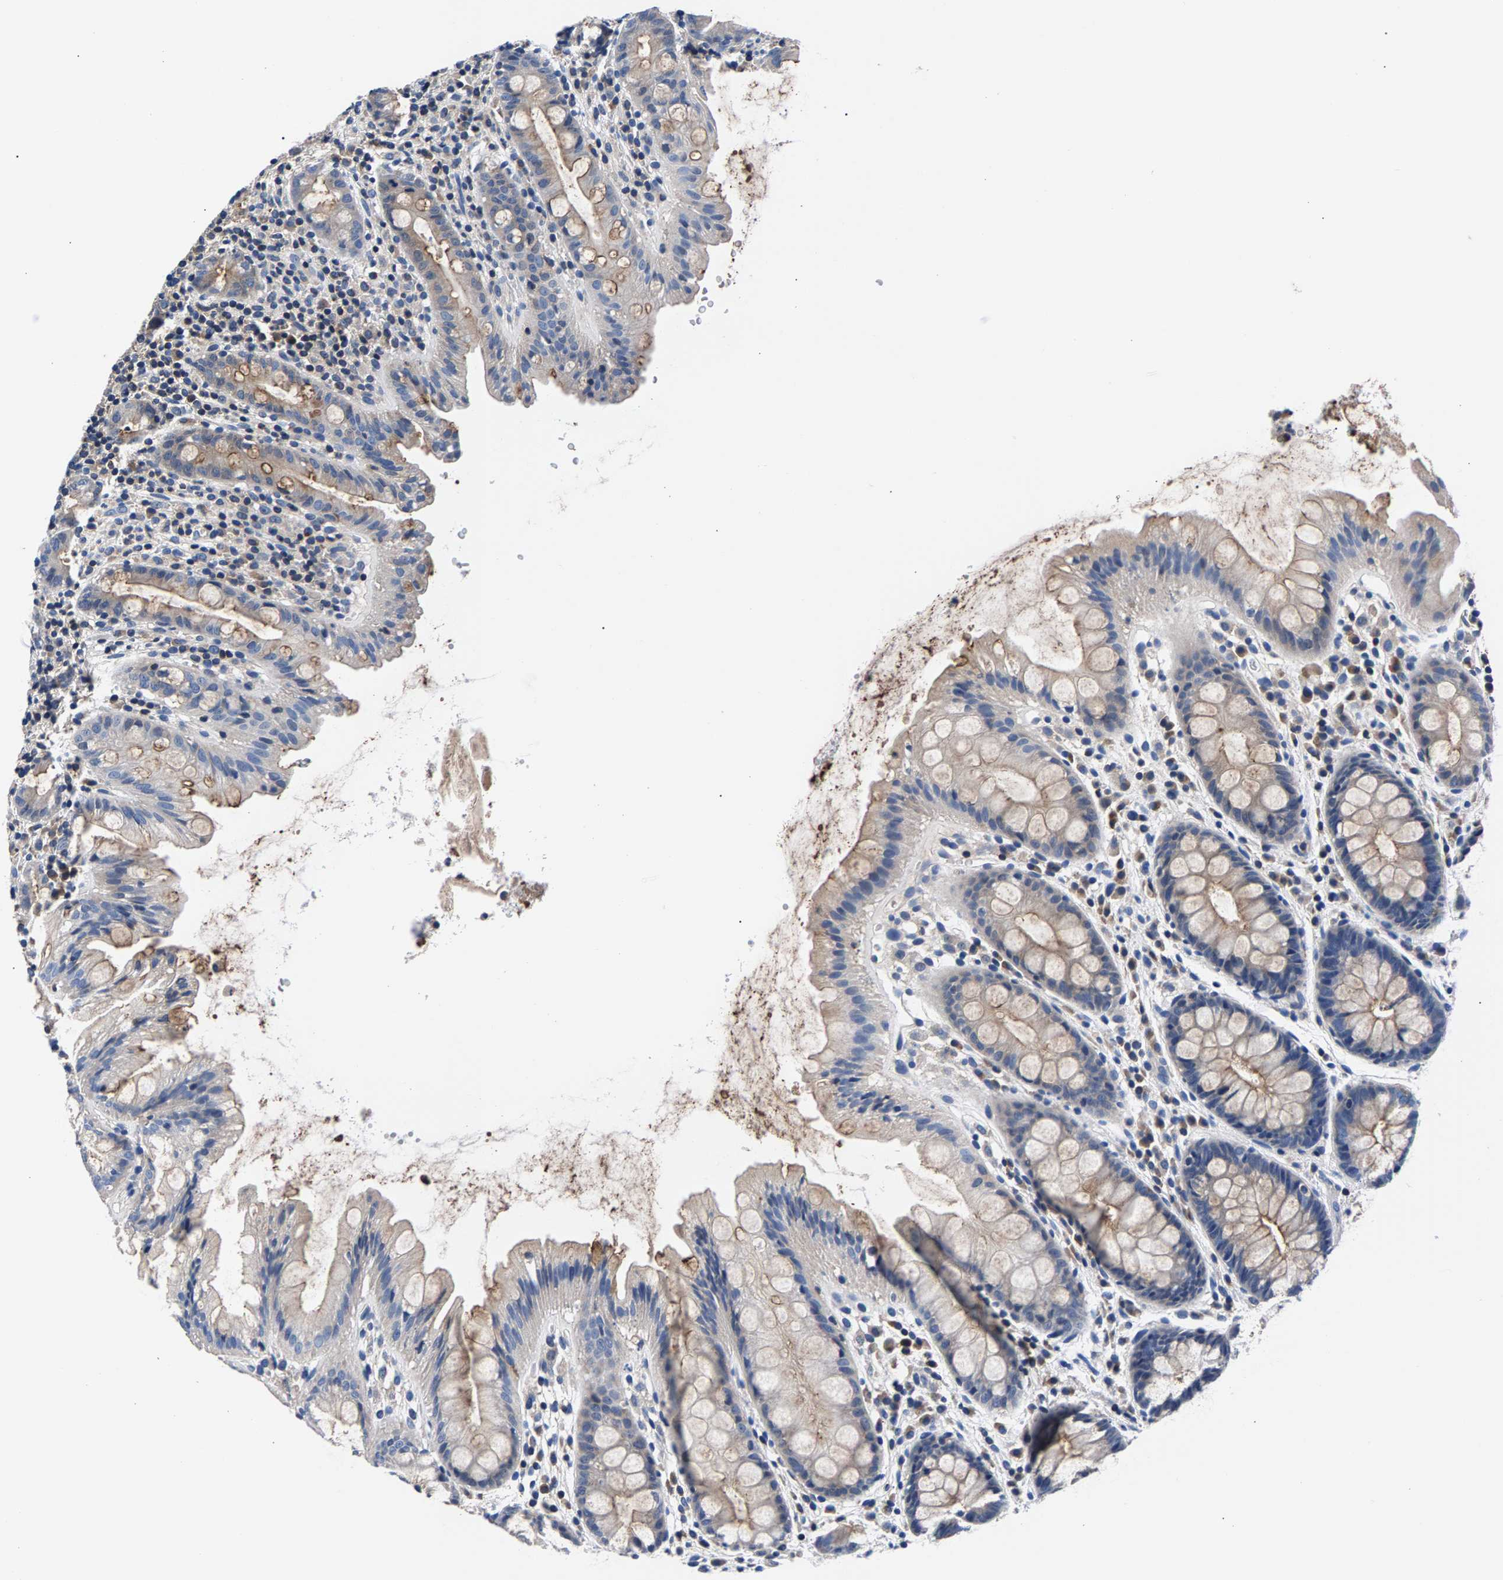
{"staining": {"intensity": "moderate", "quantity": "25%-75%", "location": "cytoplasmic/membranous"}, "tissue": "rectum", "cell_type": "Glandular cells", "image_type": "normal", "snomed": [{"axis": "morphology", "description": "Normal tissue, NOS"}, {"axis": "topography", "description": "Rectum"}], "caption": "Glandular cells reveal moderate cytoplasmic/membranous expression in about 25%-75% of cells in normal rectum. Using DAB (3,3'-diaminobenzidine) (brown) and hematoxylin (blue) stains, captured at high magnification using brightfield microscopy.", "gene": "PHF24", "patient": {"sex": "female", "age": 65}}